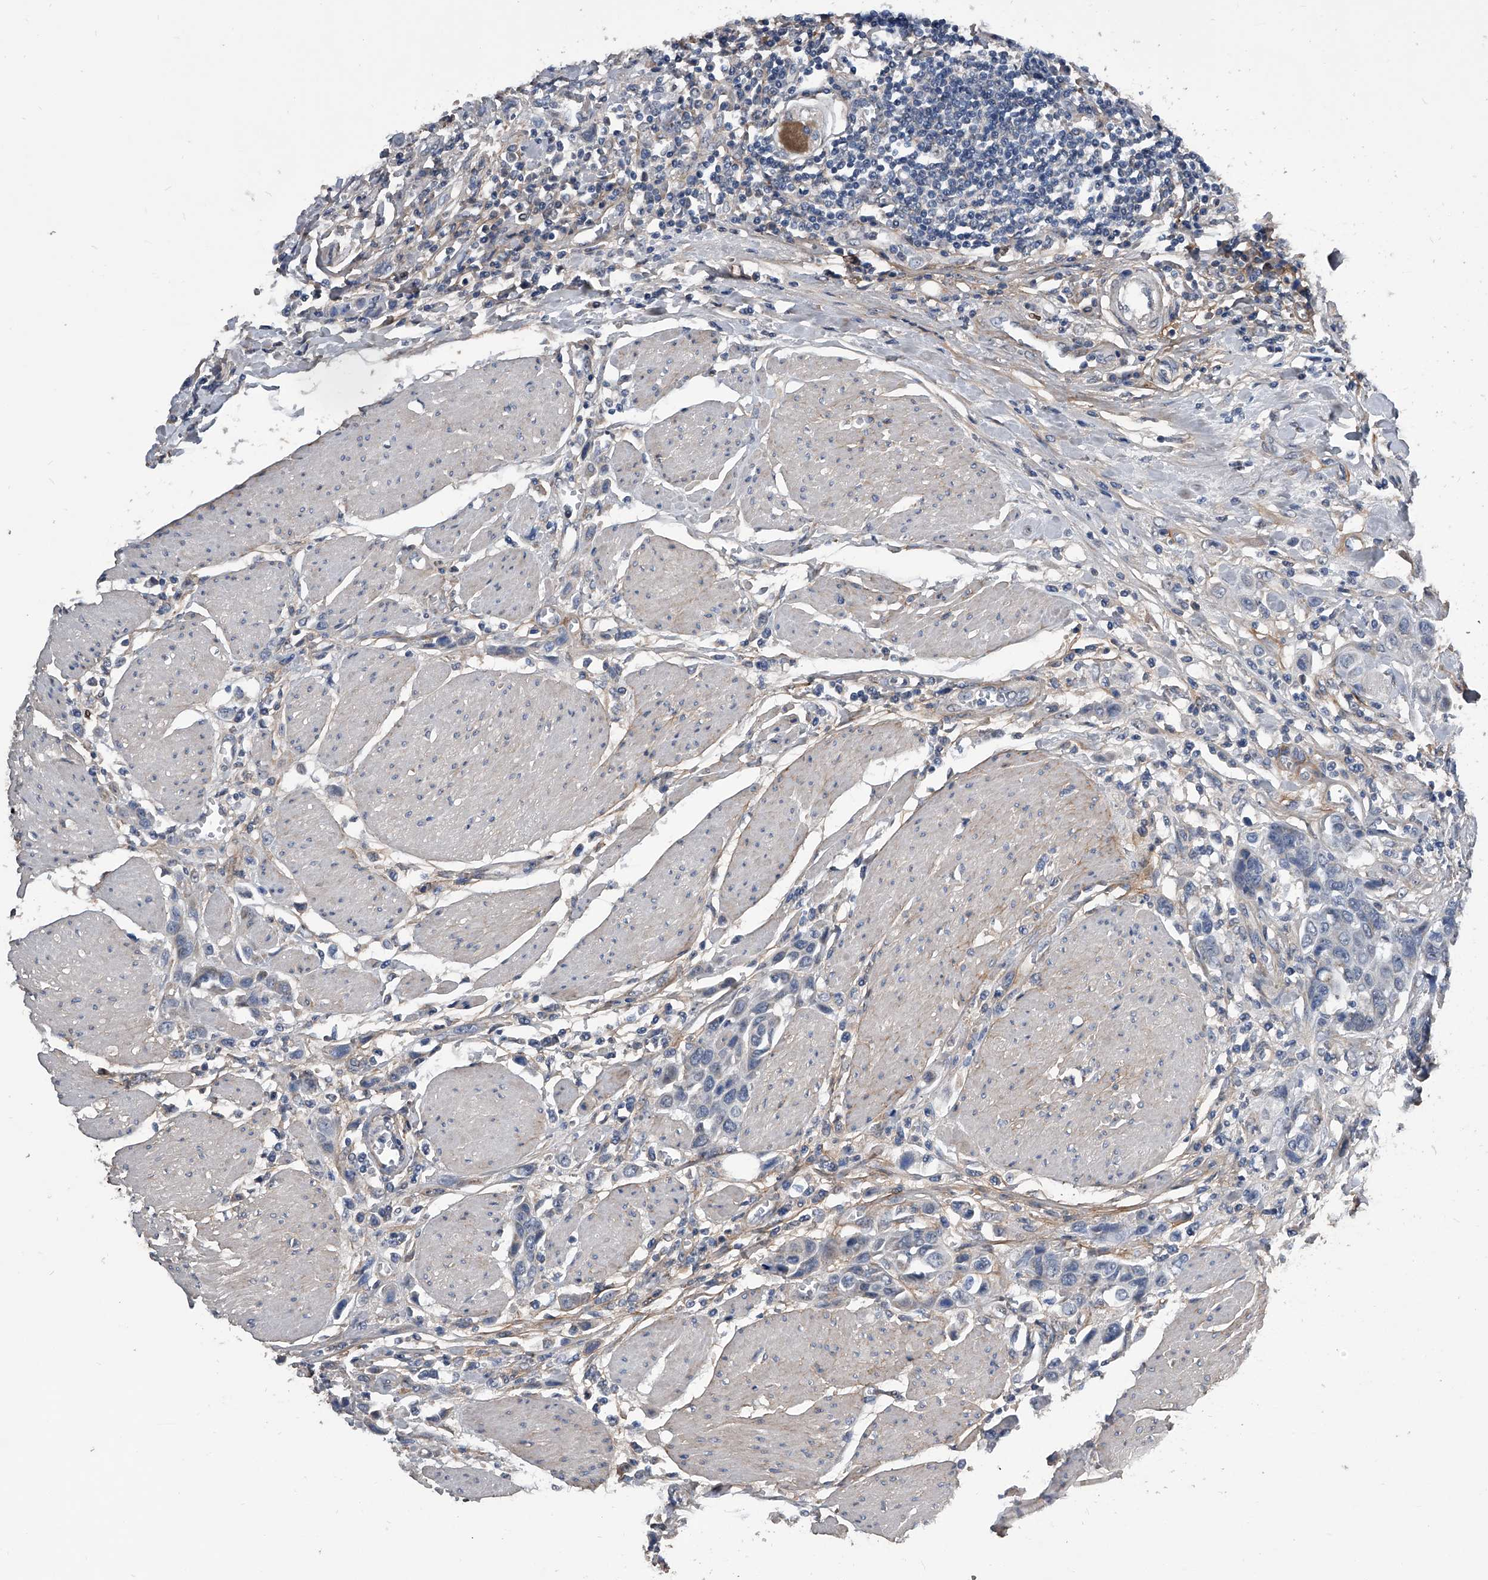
{"staining": {"intensity": "negative", "quantity": "none", "location": "none"}, "tissue": "urothelial cancer", "cell_type": "Tumor cells", "image_type": "cancer", "snomed": [{"axis": "morphology", "description": "Urothelial carcinoma, High grade"}, {"axis": "topography", "description": "Urinary bladder"}], "caption": "Tumor cells are negative for protein expression in human urothelial cancer.", "gene": "PHACTR1", "patient": {"sex": "male", "age": 50}}